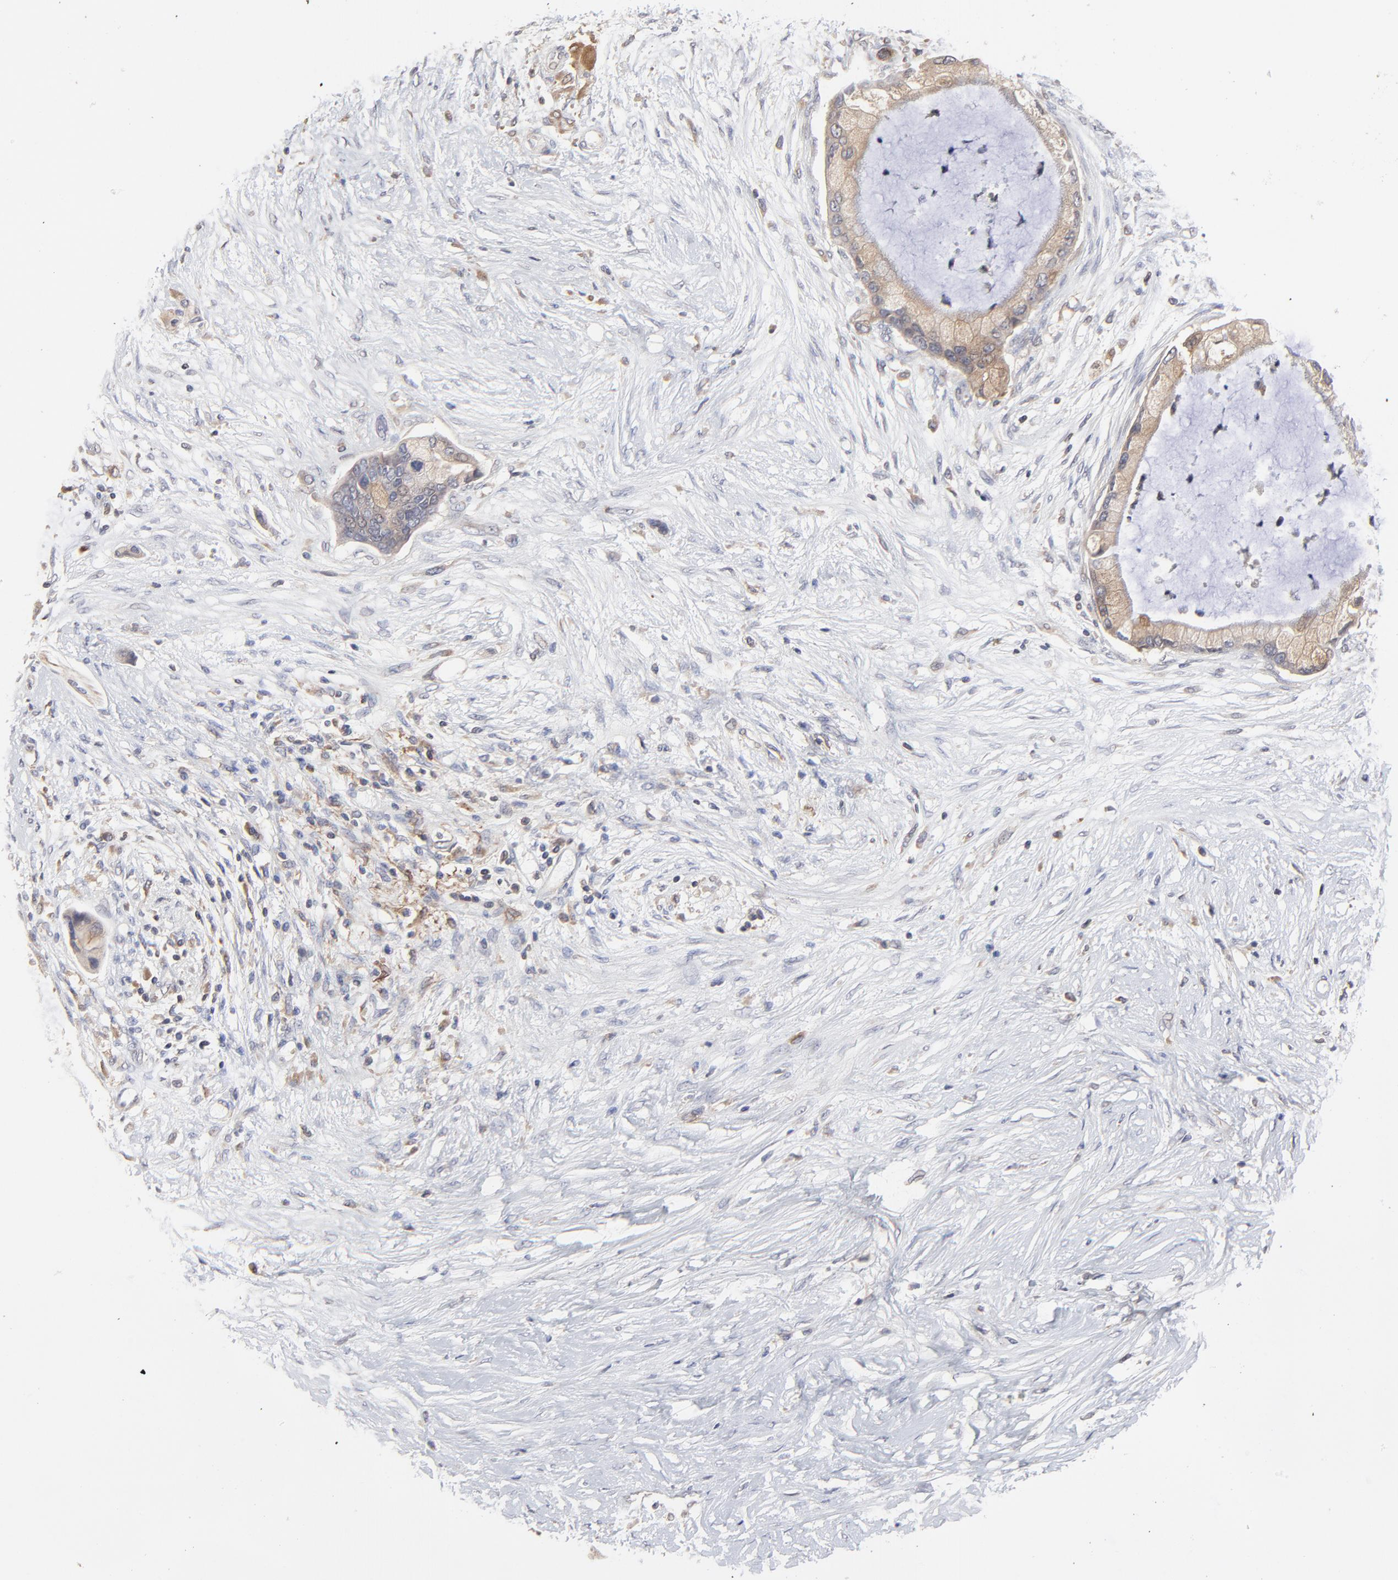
{"staining": {"intensity": "moderate", "quantity": ">75%", "location": "cytoplasmic/membranous"}, "tissue": "pancreatic cancer", "cell_type": "Tumor cells", "image_type": "cancer", "snomed": [{"axis": "morphology", "description": "Adenocarcinoma, NOS"}, {"axis": "topography", "description": "Pancreas"}], "caption": "Brown immunohistochemical staining in human pancreatic cancer (adenocarcinoma) displays moderate cytoplasmic/membranous positivity in about >75% of tumor cells.", "gene": "RAB9A", "patient": {"sex": "female", "age": 59}}